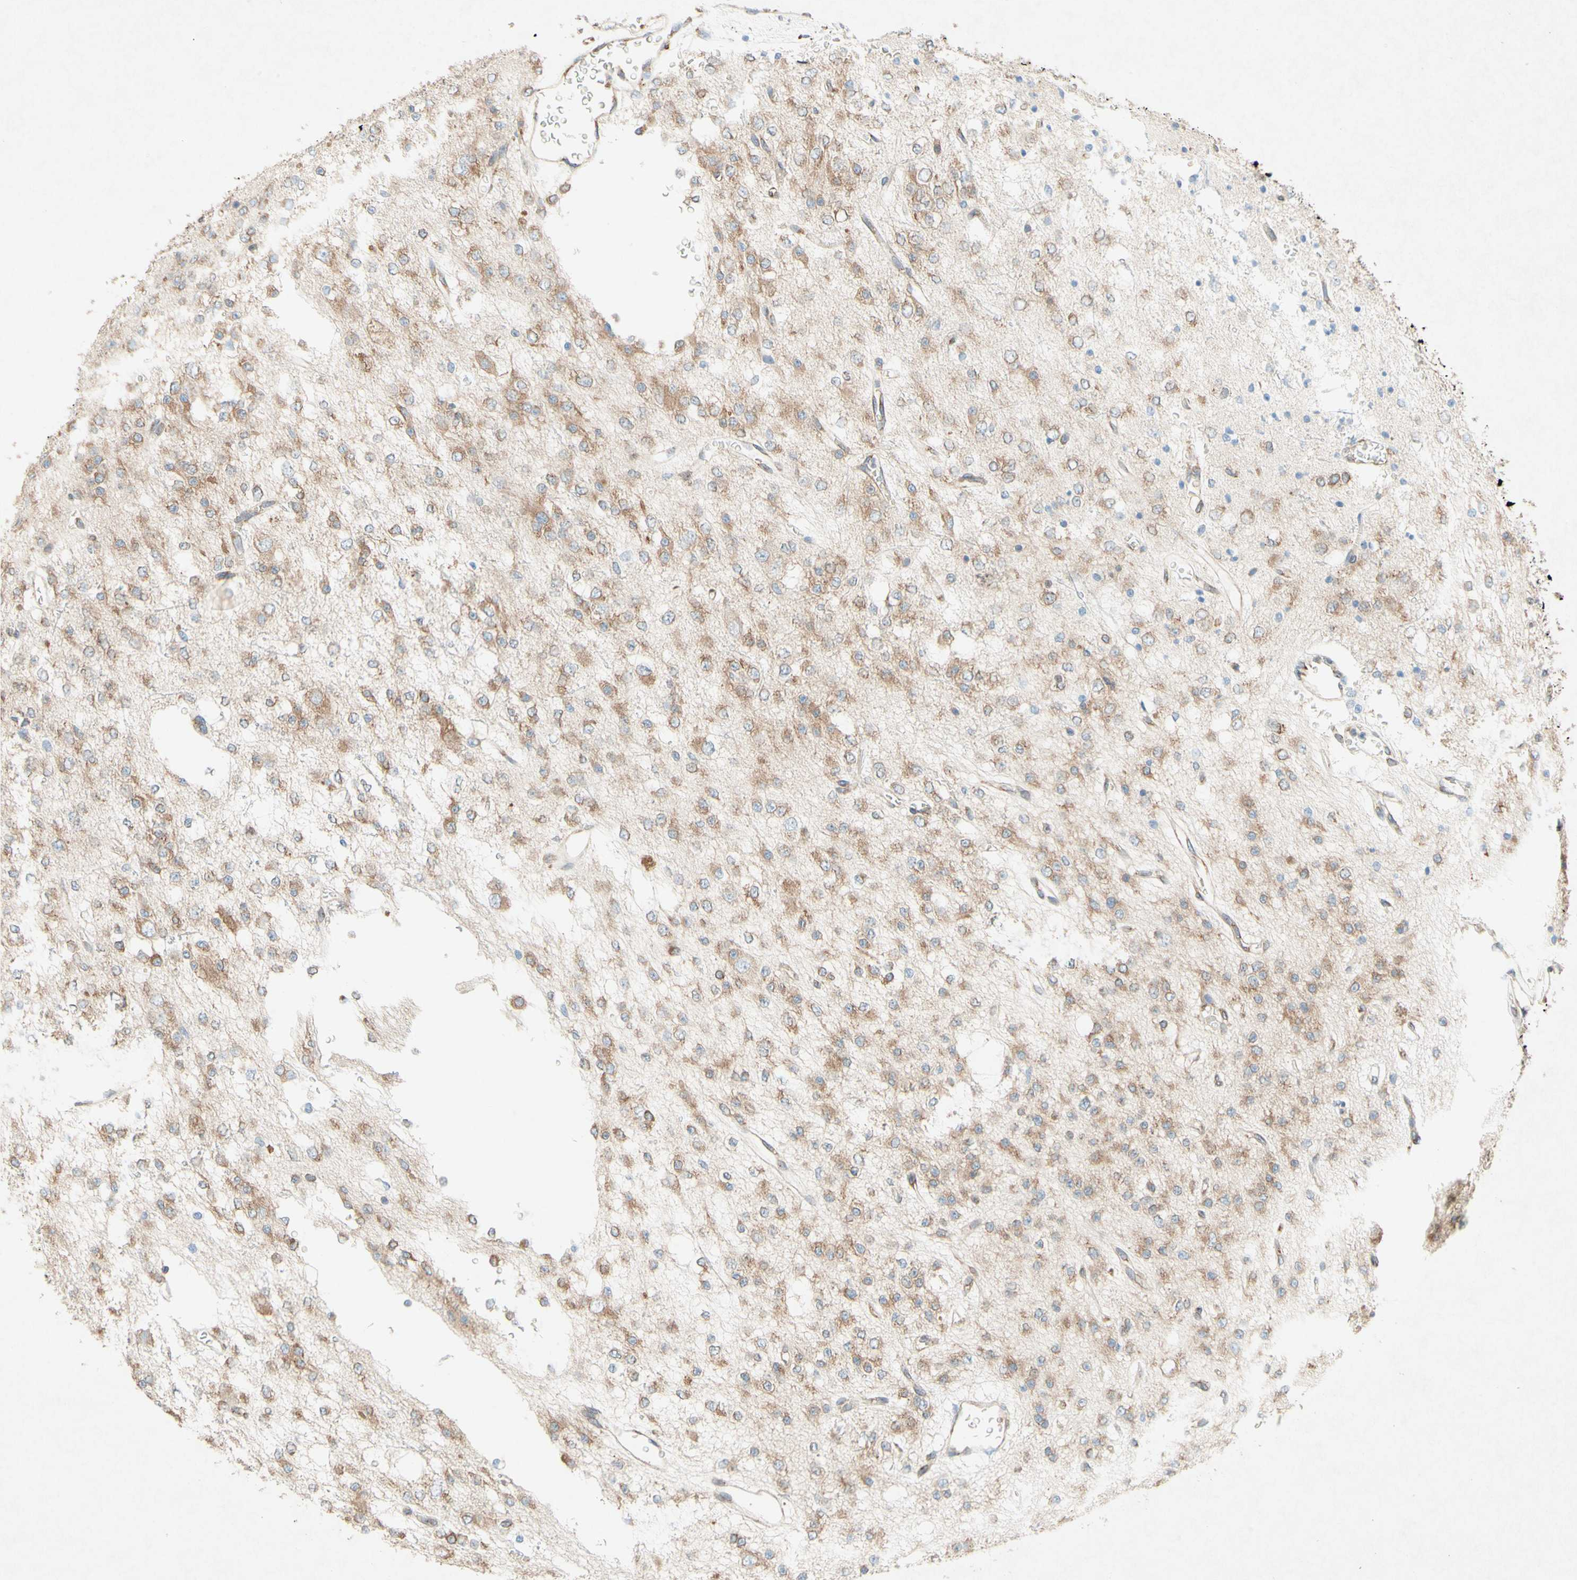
{"staining": {"intensity": "moderate", "quantity": ">75%", "location": "cytoplasmic/membranous"}, "tissue": "glioma", "cell_type": "Tumor cells", "image_type": "cancer", "snomed": [{"axis": "morphology", "description": "Glioma, malignant, Low grade"}, {"axis": "topography", "description": "Brain"}], "caption": "A micrograph of glioma stained for a protein shows moderate cytoplasmic/membranous brown staining in tumor cells.", "gene": "PABPC1", "patient": {"sex": "male", "age": 38}}